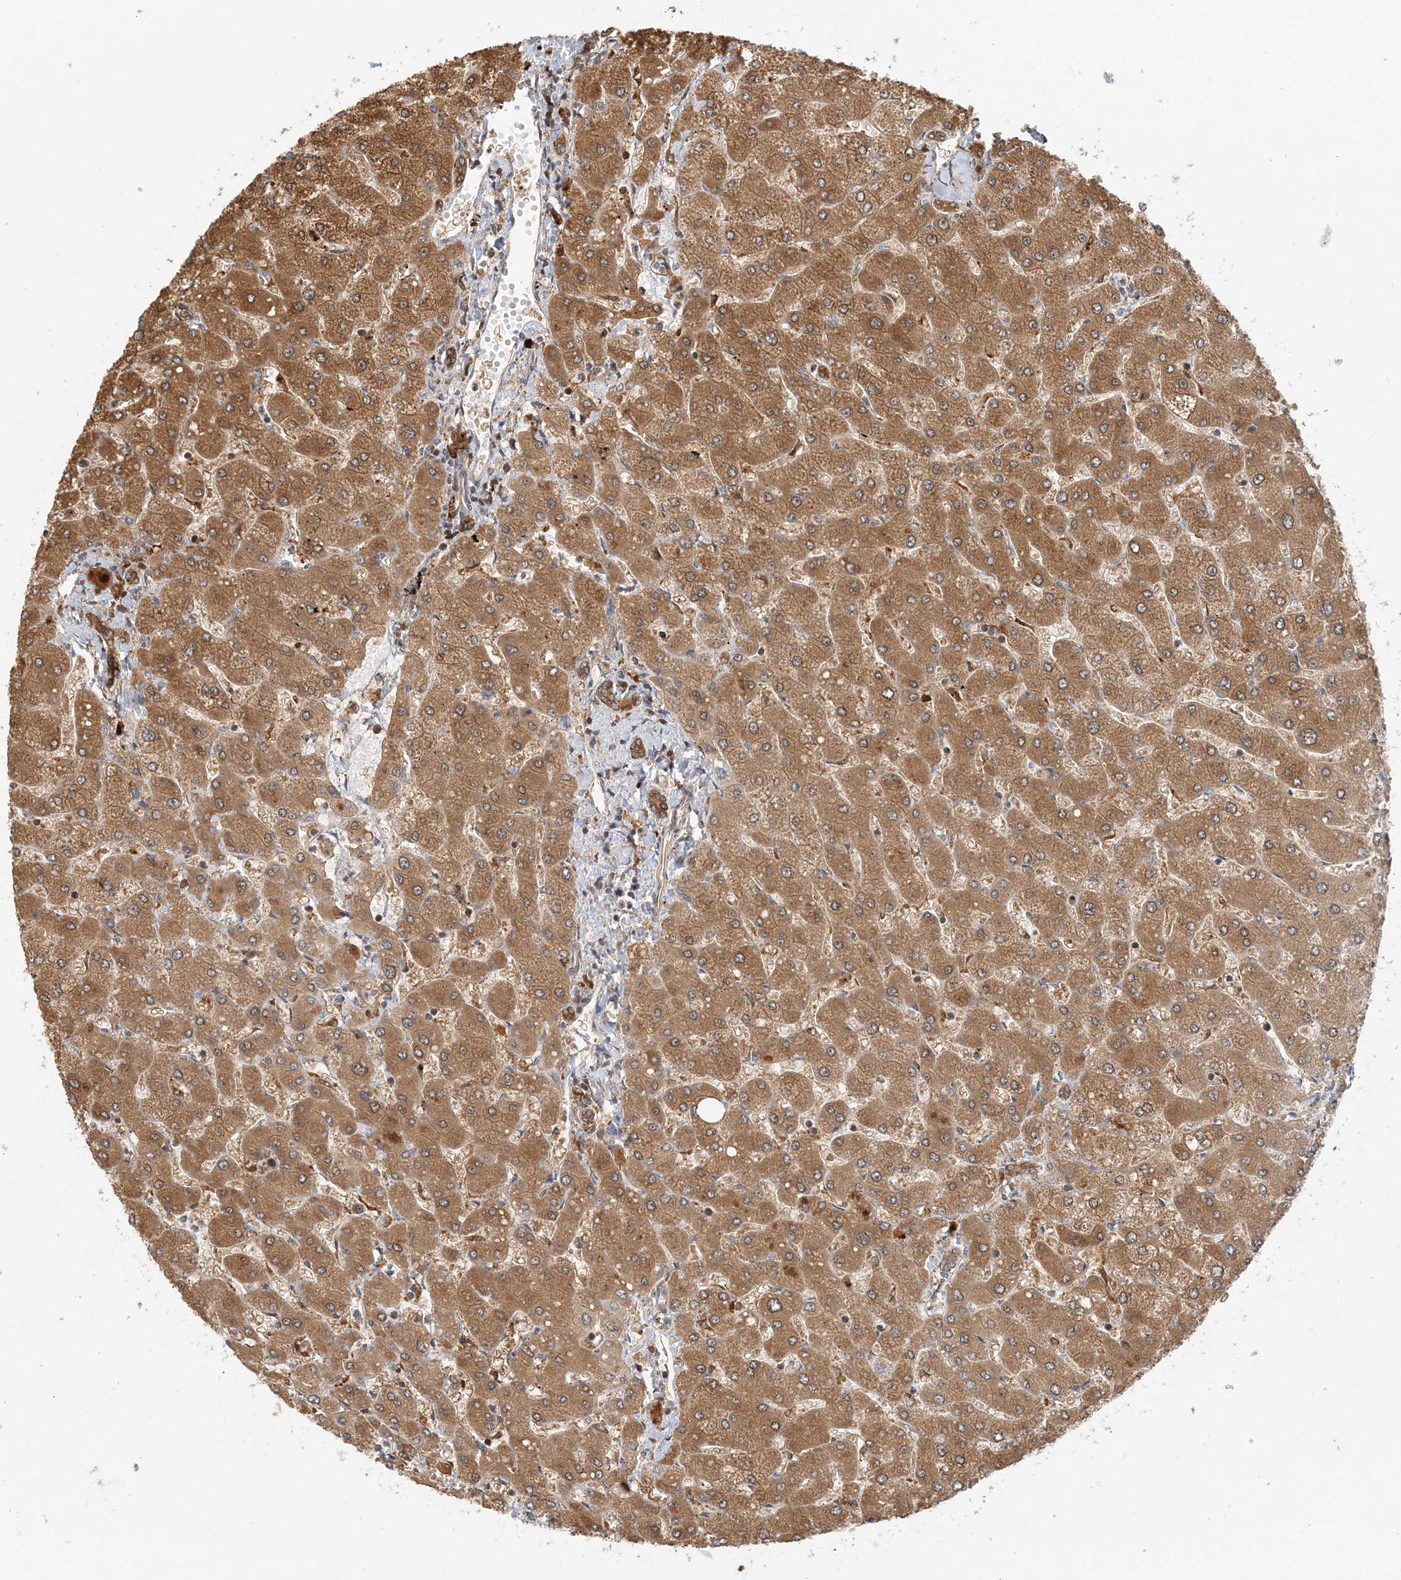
{"staining": {"intensity": "moderate", "quantity": ">75%", "location": "cytoplasmic/membranous"}, "tissue": "liver", "cell_type": "Cholangiocytes", "image_type": "normal", "snomed": [{"axis": "morphology", "description": "Normal tissue, NOS"}, {"axis": "topography", "description": "Liver"}], "caption": "Moderate cytoplasmic/membranous protein expression is appreciated in about >75% of cholangiocytes in liver.", "gene": "HNMT", "patient": {"sex": "male", "age": 55}}